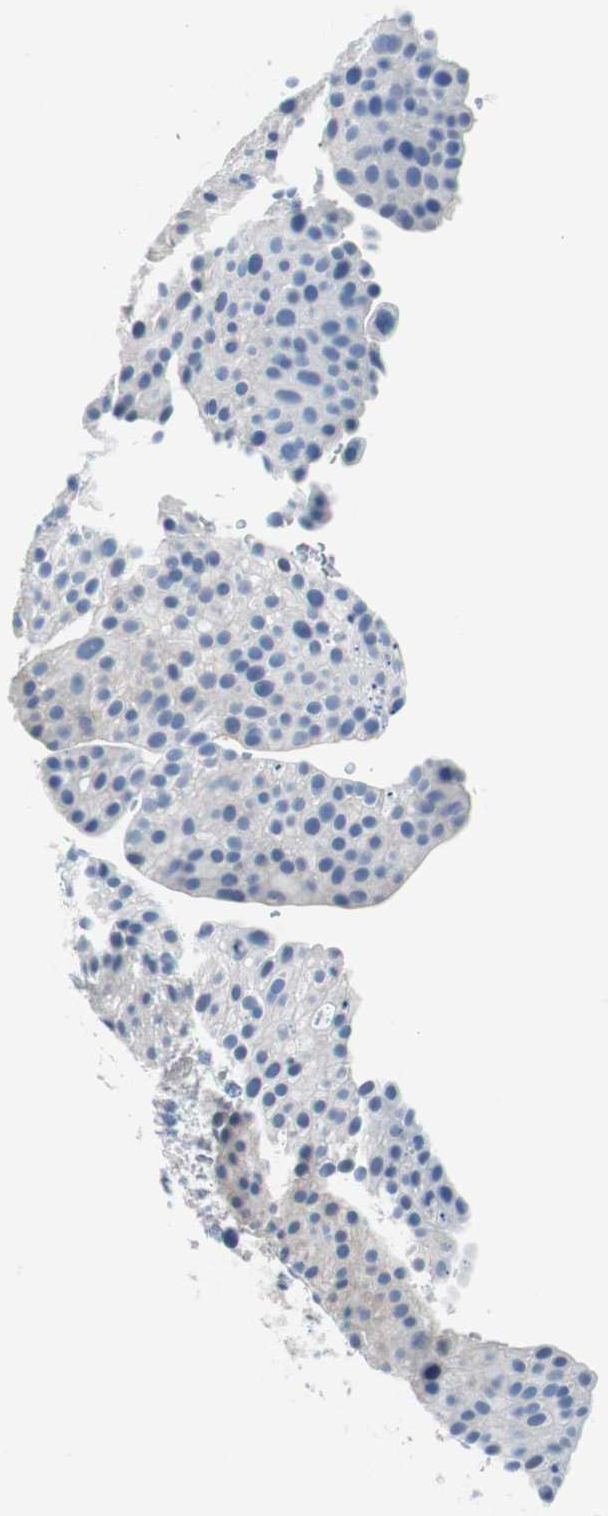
{"staining": {"intensity": "negative", "quantity": "none", "location": "none"}, "tissue": "urothelial cancer", "cell_type": "Tumor cells", "image_type": "cancer", "snomed": [{"axis": "morphology", "description": "Urothelial carcinoma, Low grade"}, {"axis": "topography", "description": "Smooth muscle"}, {"axis": "topography", "description": "Urinary bladder"}], "caption": "An image of human urothelial cancer is negative for staining in tumor cells. The staining was performed using DAB to visualize the protein expression in brown, while the nuclei were stained in blue with hematoxylin (Magnification: 20x).", "gene": "EEF2K", "patient": {"sex": "male", "age": 60}}